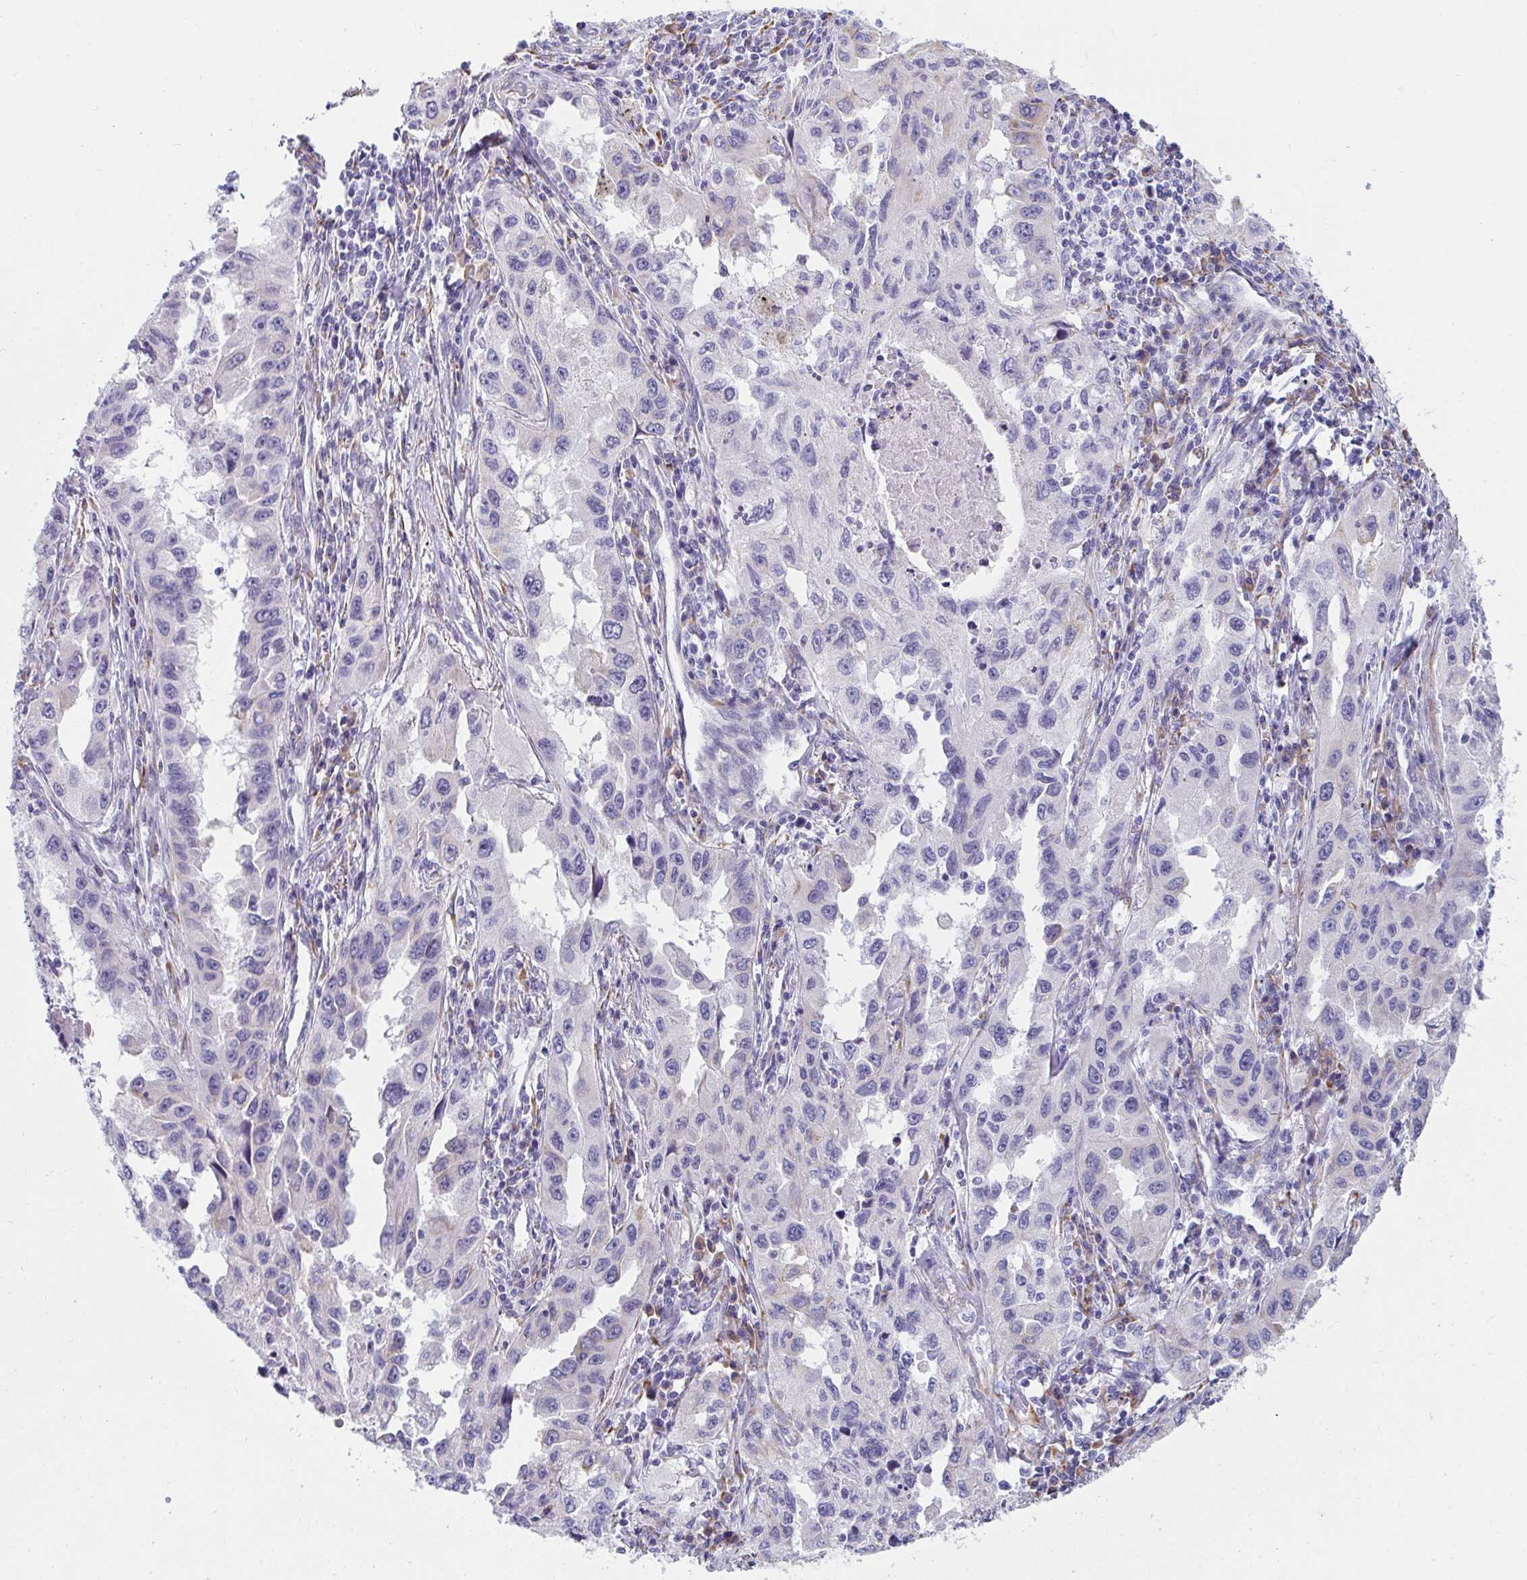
{"staining": {"intensity": "negative", "quantity": "none", "location": "none"}, "tissue": "lung cancer", "cell_type": "Tumor cells", "image_type": "cancer", "snomed": [{"axis": "morphology", "description": "Adenocarcinoma, NOS"}, {"axis": "topography", "description": "Lung"}], "caption": "Tumor cells are negative for protein expression in human lung cancer. Brightfield microscopy of IHC stained with DAB (brown) and hematoxylin (blue), captured at high magnification.", "gene": "SHROOM1", "patient": {"sex": "female", "age": 73}}